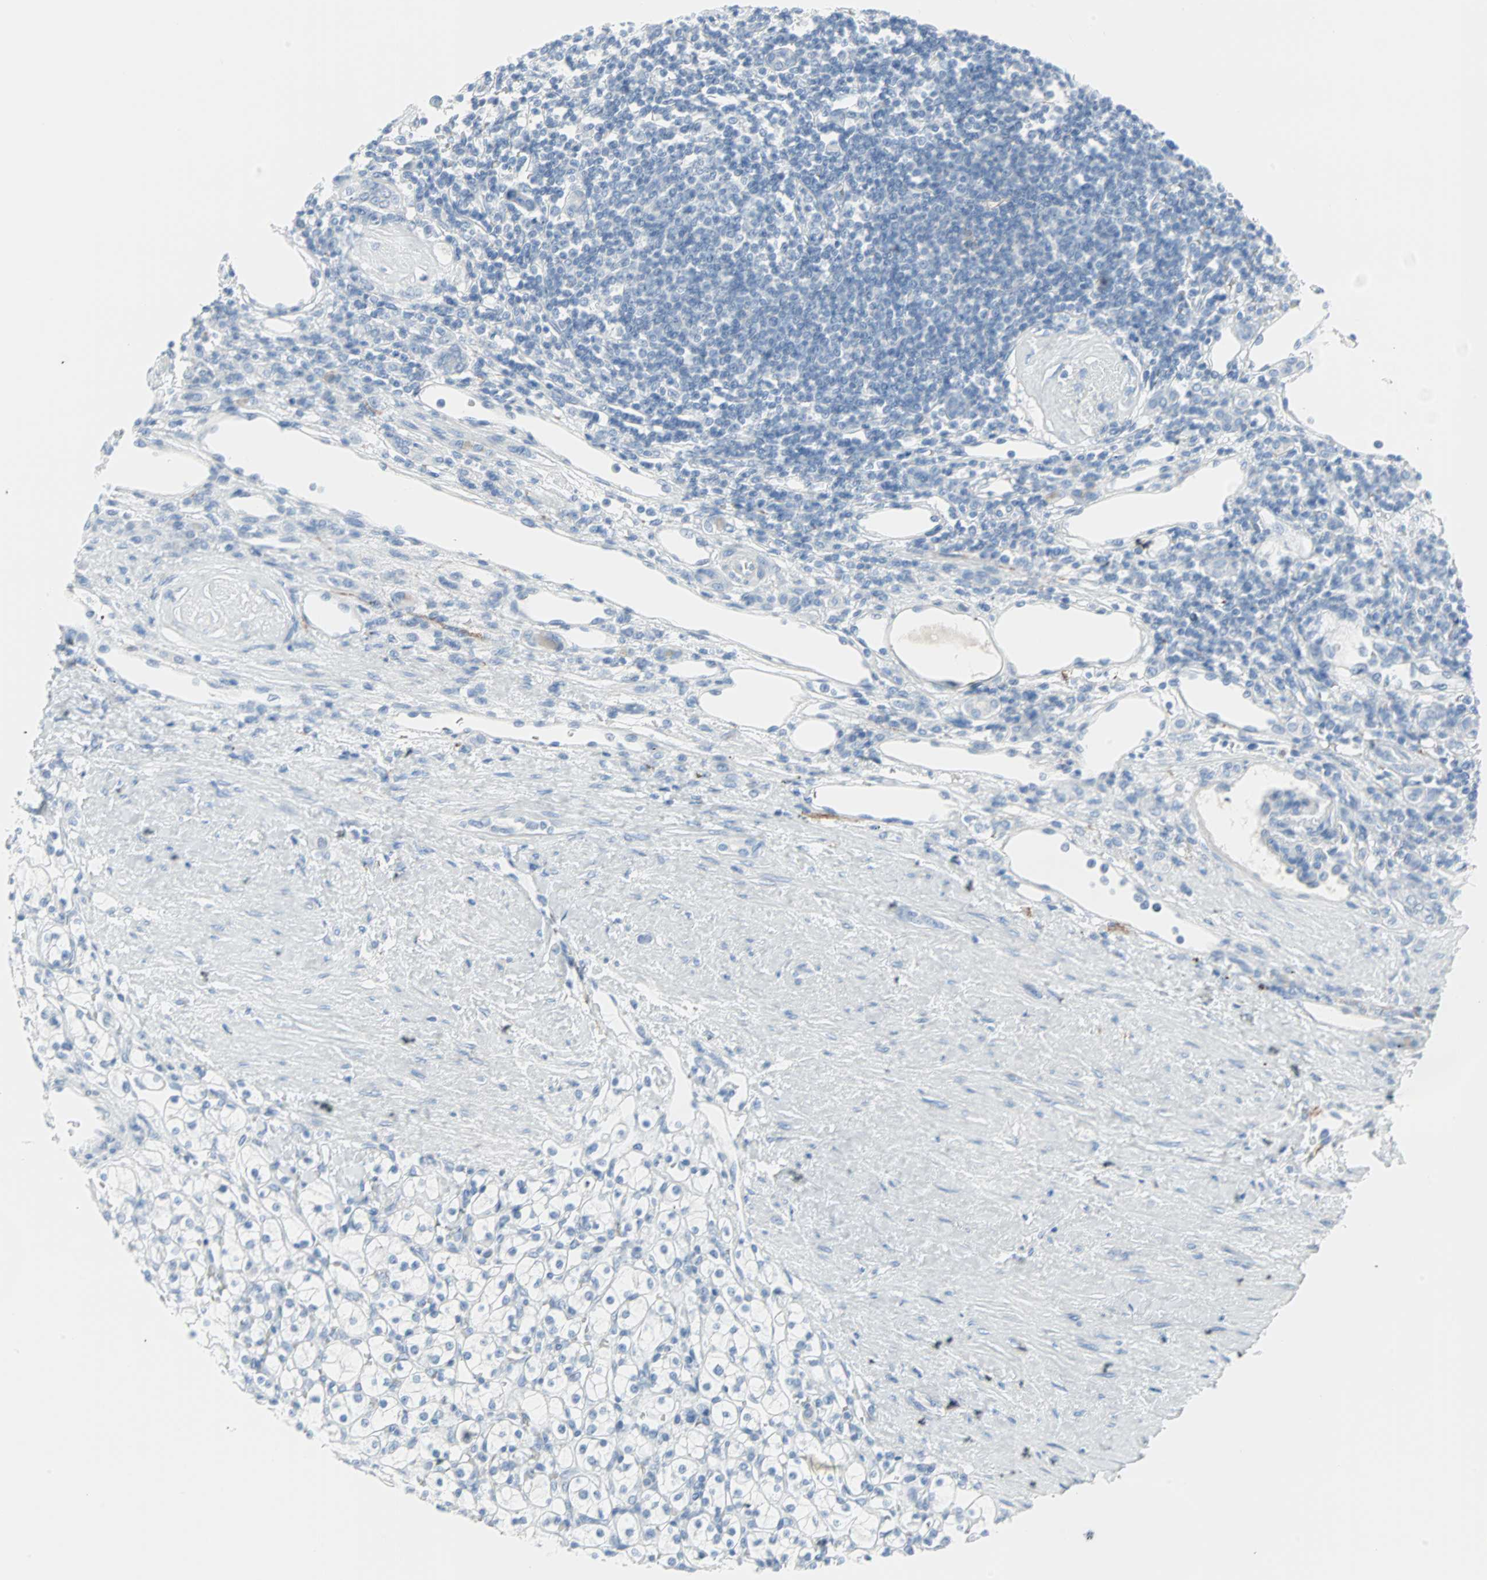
{"staining": {"intensity": "negative", "quantity": "none", "location": "none"}, "tissue": "renal cancer", "cell_type": "Tumor cells", "image_type": "cancer", "snomed": [{"axis": "morphology", "description": "Normal tissue, NOS"}, {"axis": "morphology", "description": "Adenocarcinoma, NOS"}, {"axis": "topography", "description": "Kidney"}], "caption": "Immunohistochemistry micrograph of human adenocarcinoma (renal) stained for a protein (brown), which shows no positivity in tumor cells. Brightfield microscopy of immunohistochemistry (IHC) stained with DAB (3,3'-diaminobenzidine) (brown) and hematoxylin (blue), captured at high magnification.", "gene": "STX1A", "patient": {"sex": "female", "age": 55}}